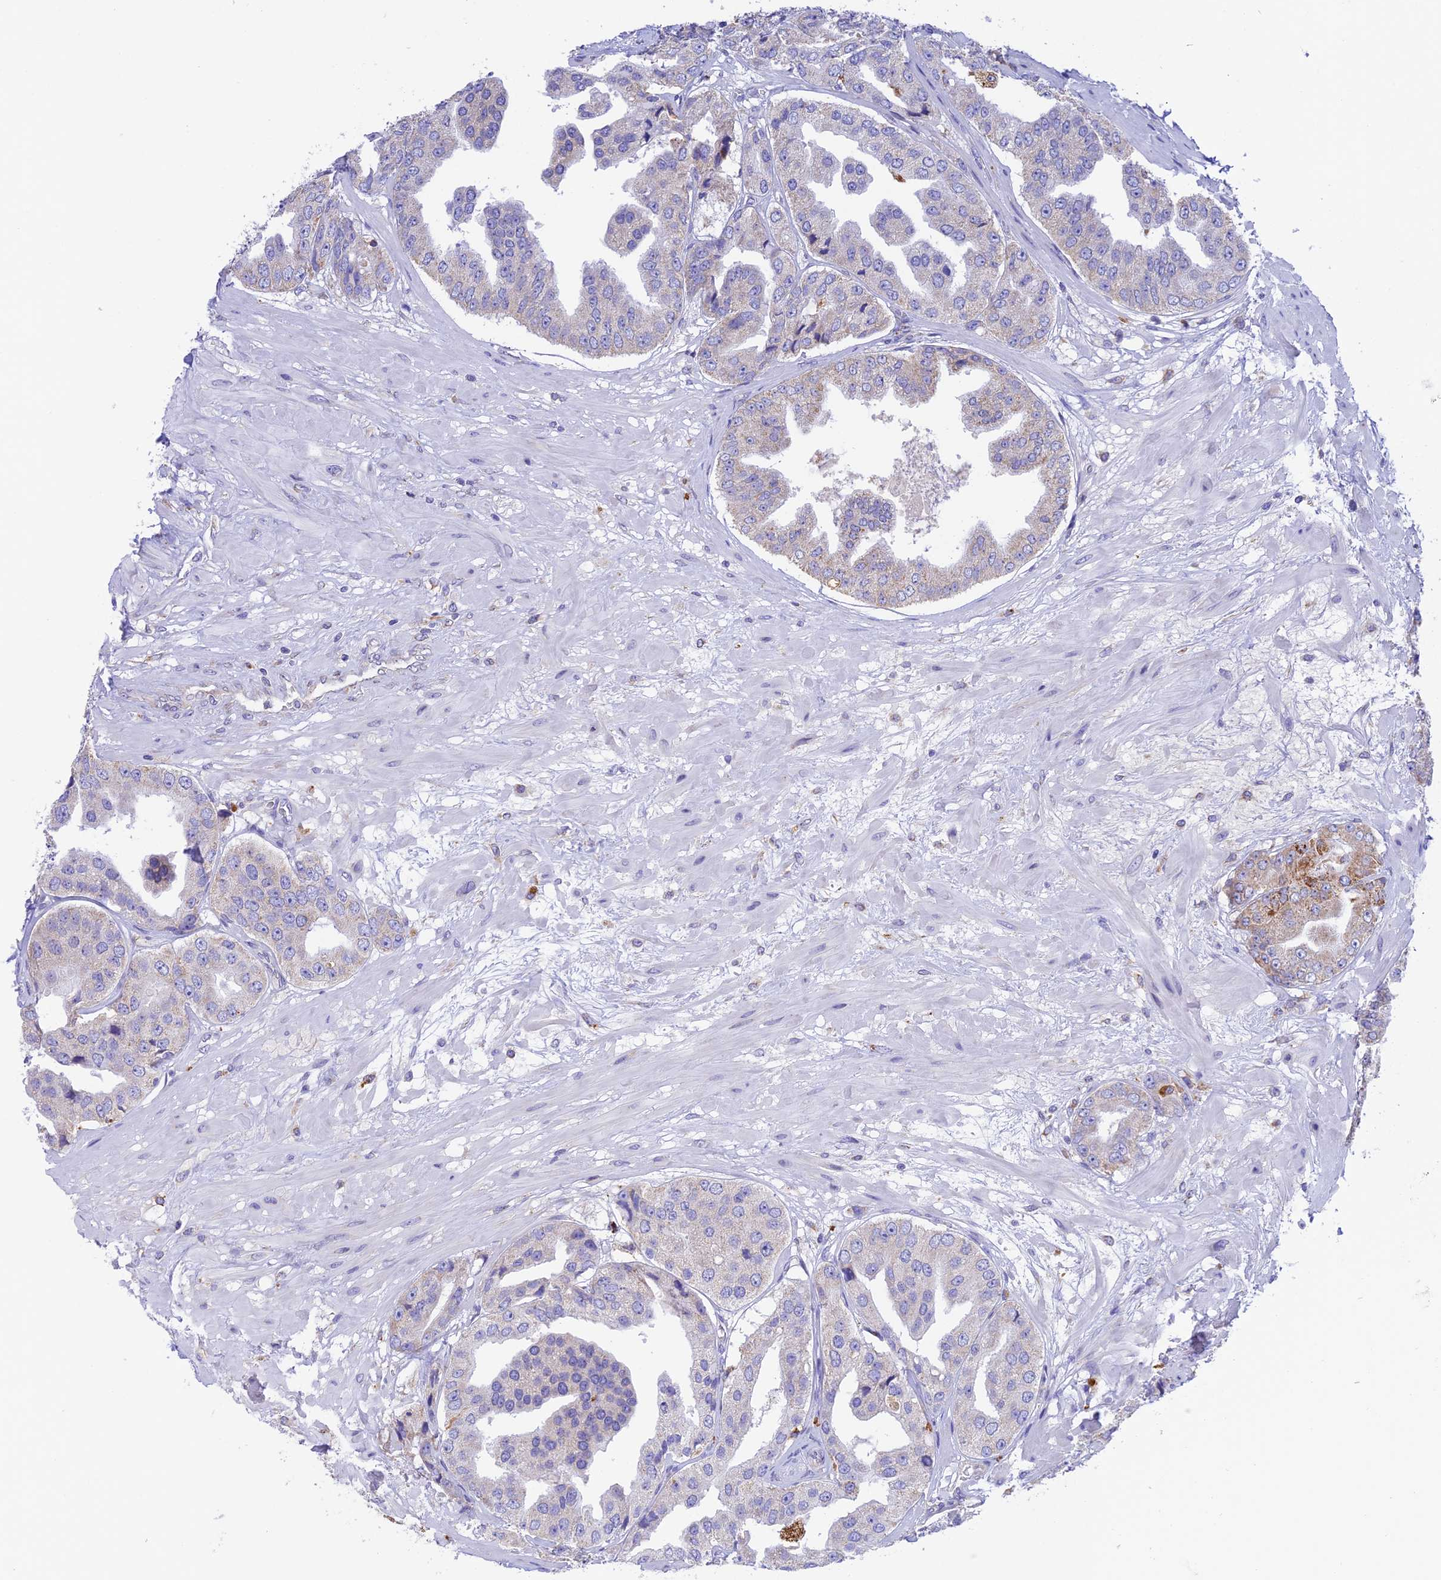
{"staining": {"intensity": "weak", "quantity": "<25%", "location": "cytoplasmic/membranous"}, "tissue": "prostate cancer", "cell_type": "Tumor cells", "image_type": "cancer", "snomed": [{"axis": "morphology", "description": "Adenocarcinoma, High grade"}, {"axis": "topography", "description": "Prostate"}], "caption": "This is an immunohistochemistry (IHC) micrograph of human adenocarcinoma (high-grade) (prostate). There is no staining in tumor cells.", "gene": "VKORC1", "patient": {"sex": "male", "age": 63}}